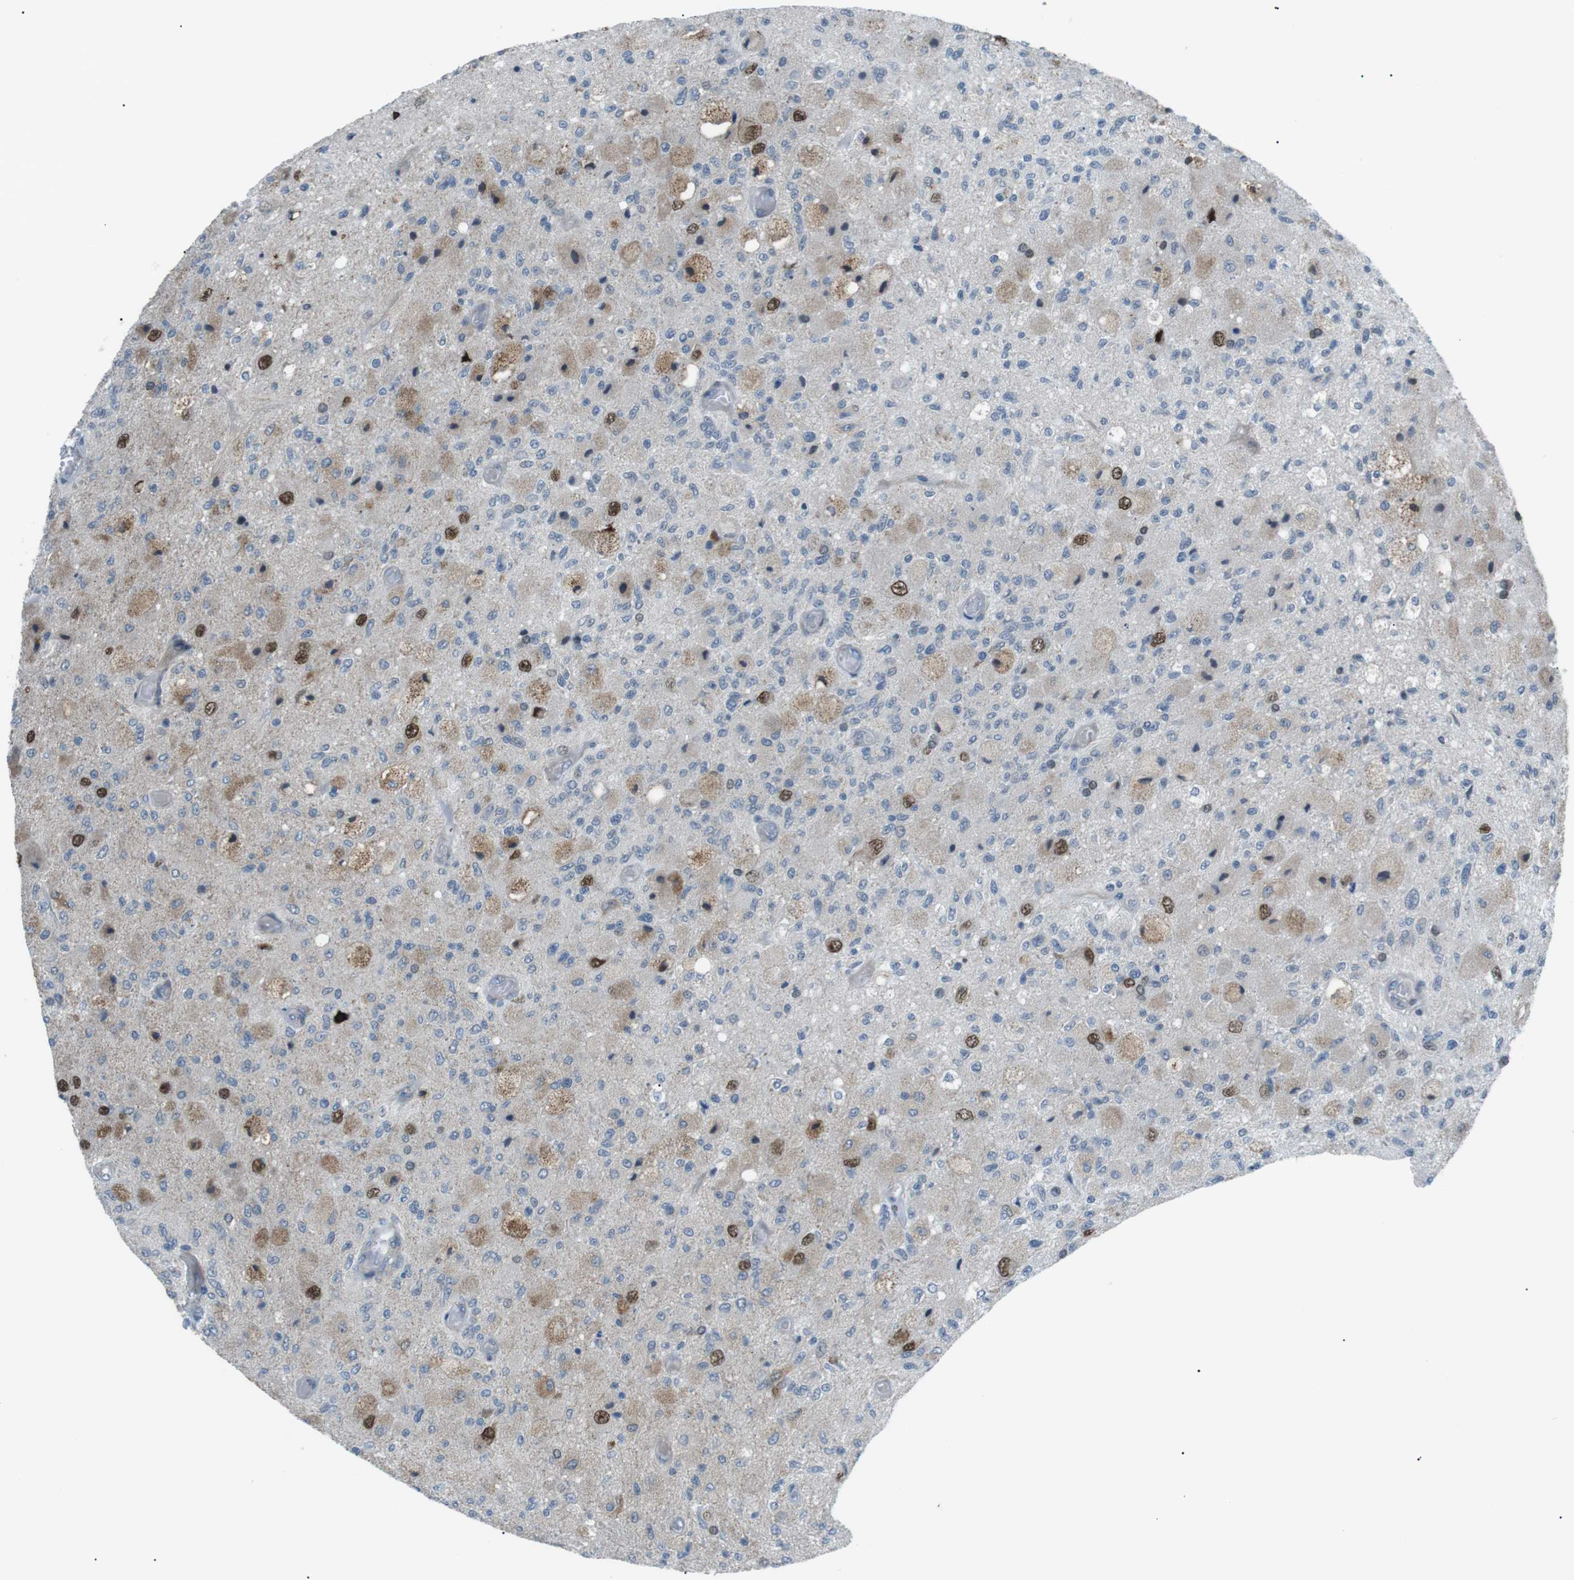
{"staining": {"intensity": "weak", "quantity": "<25%", "location": "cytoplasmic/membranous"}, "tissue": "glioma", "cell_type": "Tumor cells", "image_type": "cancer", "snomed": [{"axis": "morphology", "description": "Normal tissue, NOS"}, {"axis": "morphology", "description": "Glioma, malignant, High grade"}, {"axis": "topography", "description": "Cerebral cortex"}], "caption": "Protein analysis of glioma demonstrates no significant expression in tumor cells. (DAB (3,3'-diaminobenzidine) immunohistochemistry (IHC) visualized using brightfield microscopy, high magnification).", "gene": "ARID5B", "patient": {"sex": "male", "age": 77}}